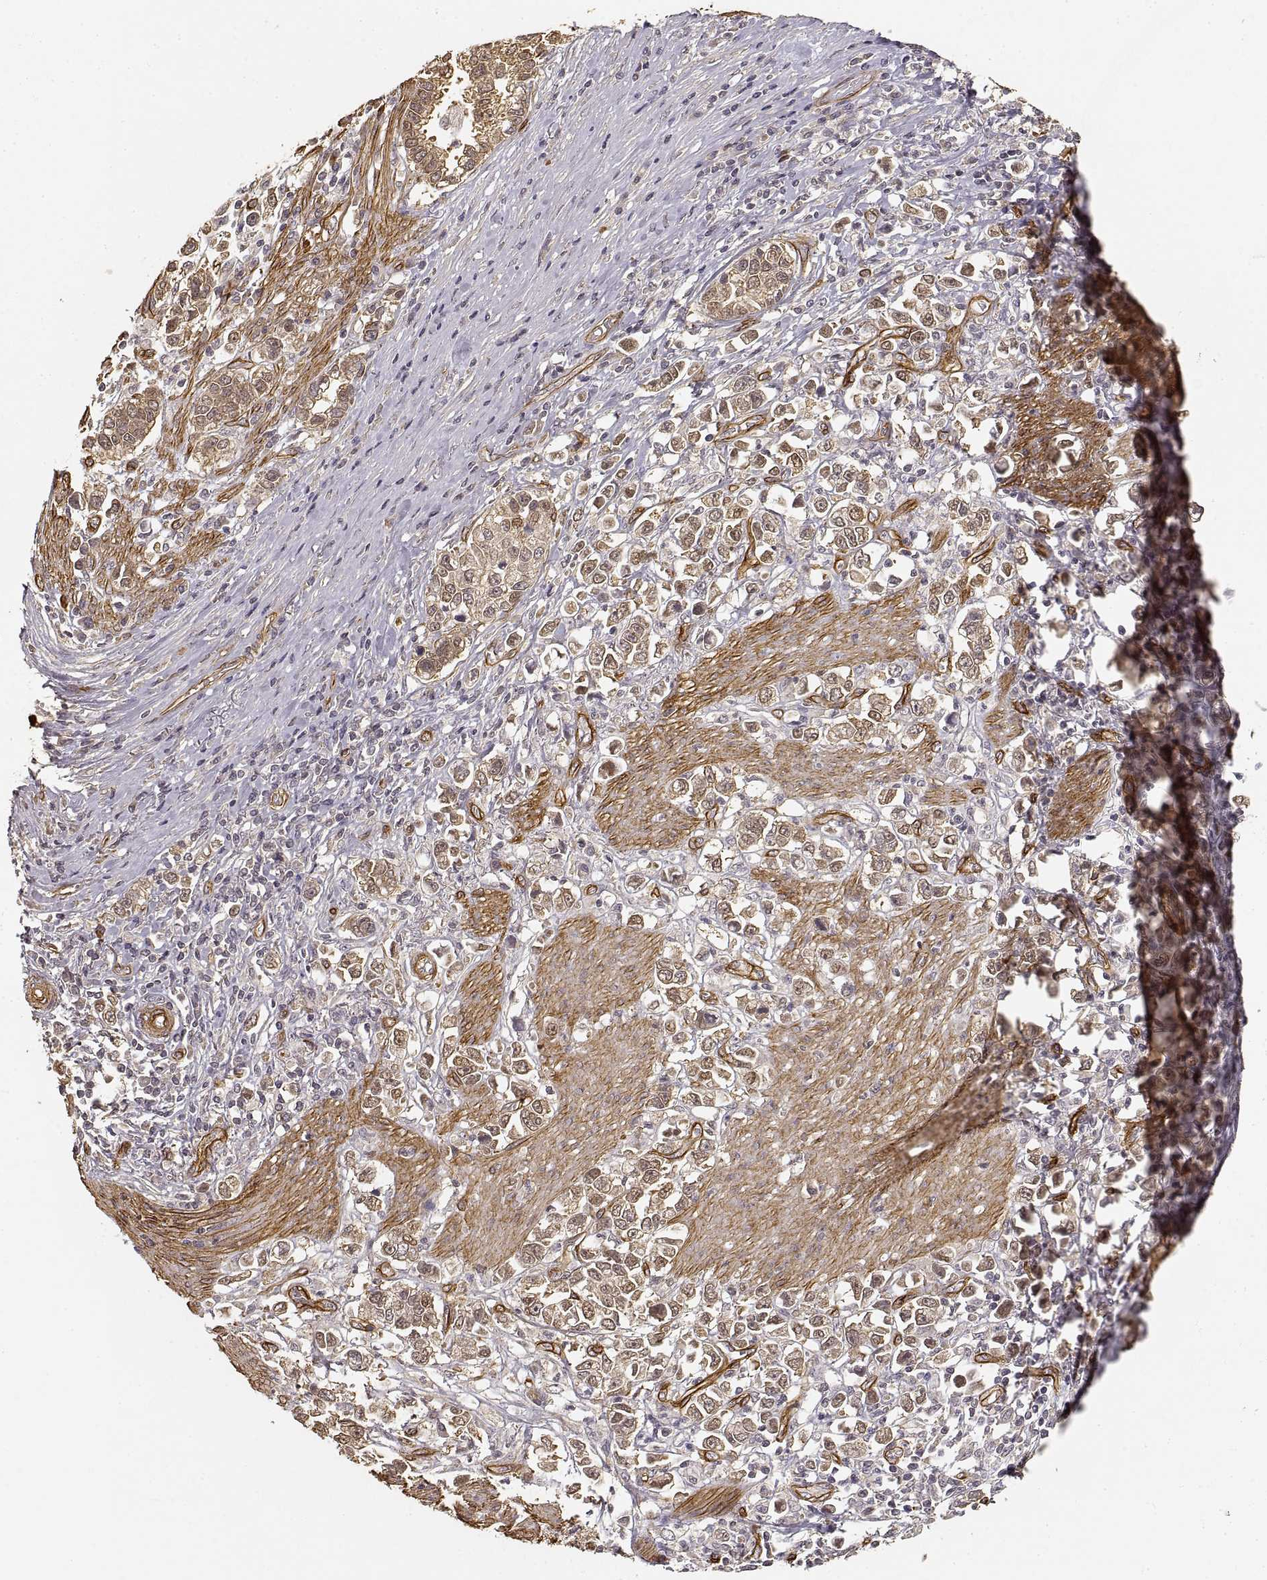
{"staining": {"intensity": "moderate", "quantity": ">75%", "location": "cytoplasmic/membranous"}, "tissue": "stomach cancer", "cell_type": "Tumor cells", "image_type": "cancer", "snomed": [{"axis": "morphology", "description": "Adenocarcinoma, NOS"}, {"axis": "topography", "description": "Stomach"}], "caption": "Stomach adenocarcinoma tissue exhibits moderate cytoplasmic/membranous expression in about >75% of tumor cells (brown staining indicates protein expression, while blue staining denotes nuclei).", "gene": "LAMA4", "patient": {"sex": "male", "age": 93}}